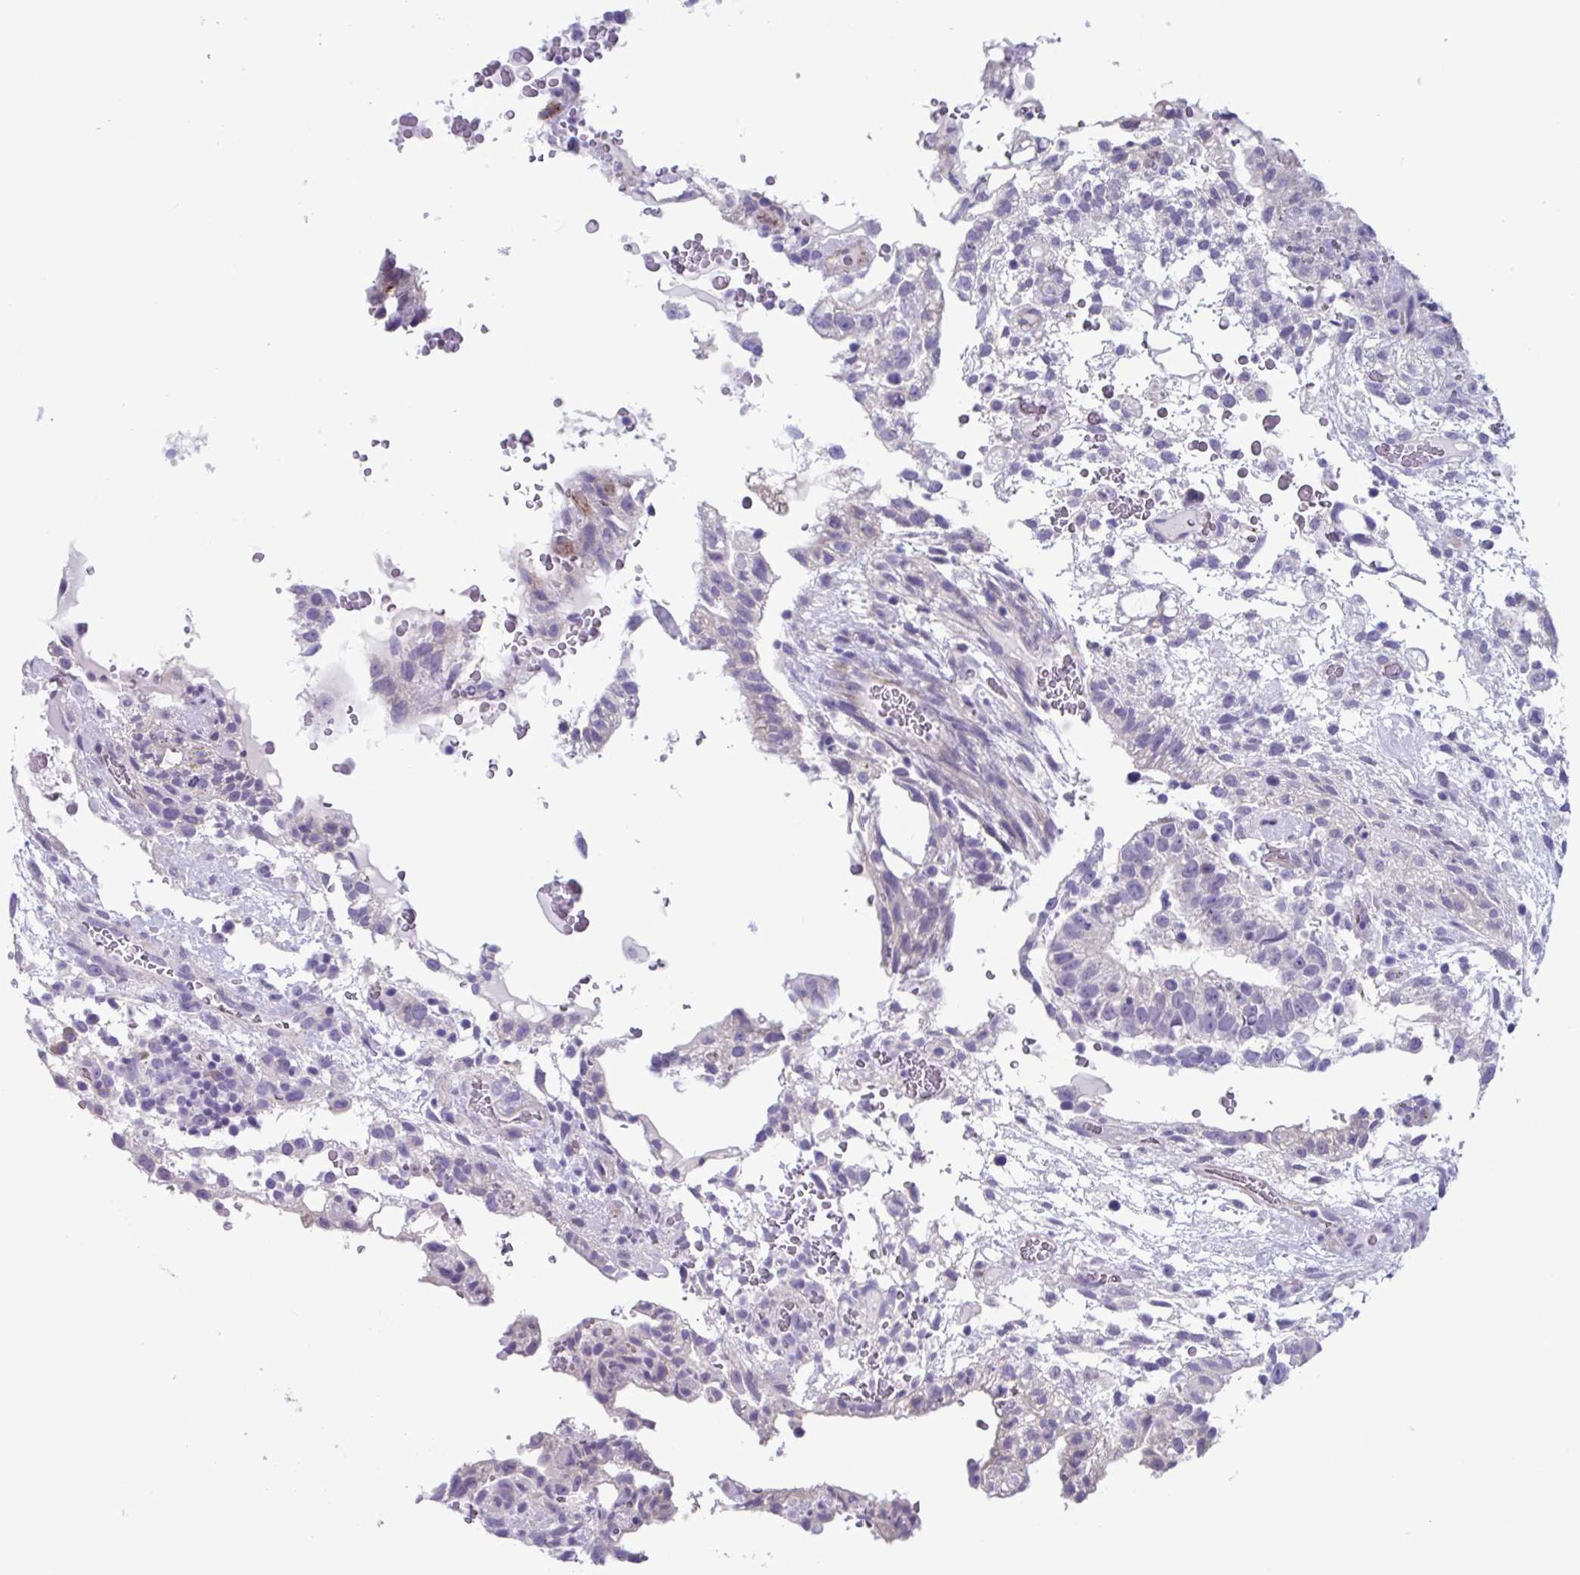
{"staining": {"intensity": "negative", "quantity": "none", "location": "none"}, "tissue": "testis cancer", "cell_type": "Tumor cells", "image_type": "cancer", "snomed": [{"axis": "morphology", "description": "Carcinoma, Embryonal, NOS"}, {"axis": "topography", "description": "Testis"}], "caption": "Tumor cells are negative for protein expression in human testis embryonal carcinoma.", "gene": "LPIN3", "patient": {"sex": "male", "age": 32}}